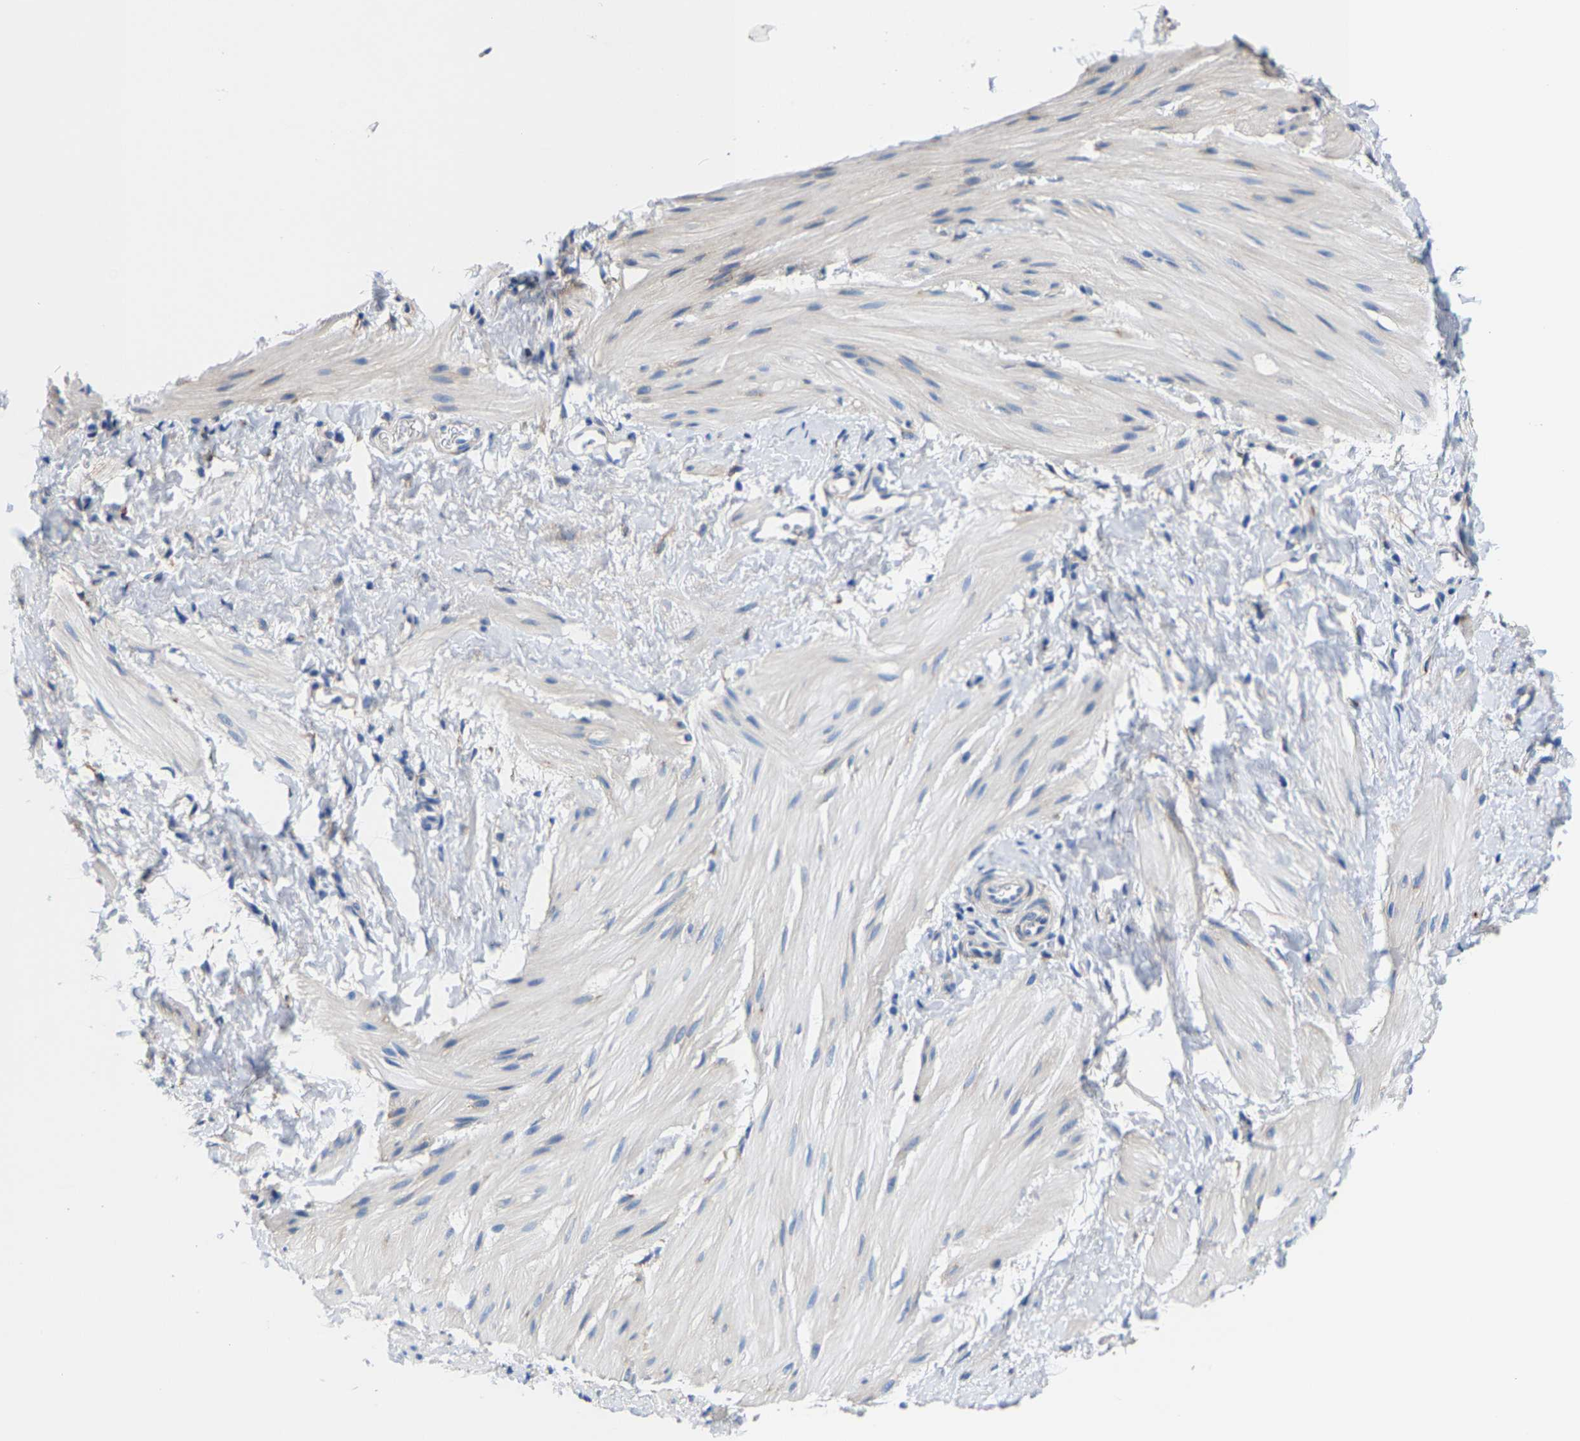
{"staining": {"intensity": "negative", "quantity": "none", "location": "none"}, "tissue": "smooth muscle", "cell_type": "Smooth muscle cells", "image_type": "normal", "snomed": [{"axis": "morphology", "description": "Normal tissue, NOS"}, {"axis": "topography", "description": "Smooth muscle"}], "caption": "The IHC micrograph has no significant staining in smooth muscle cells of smooth muscle.", "gene": "DSCAM", "patient": {"sex": "male", "age": 16}}